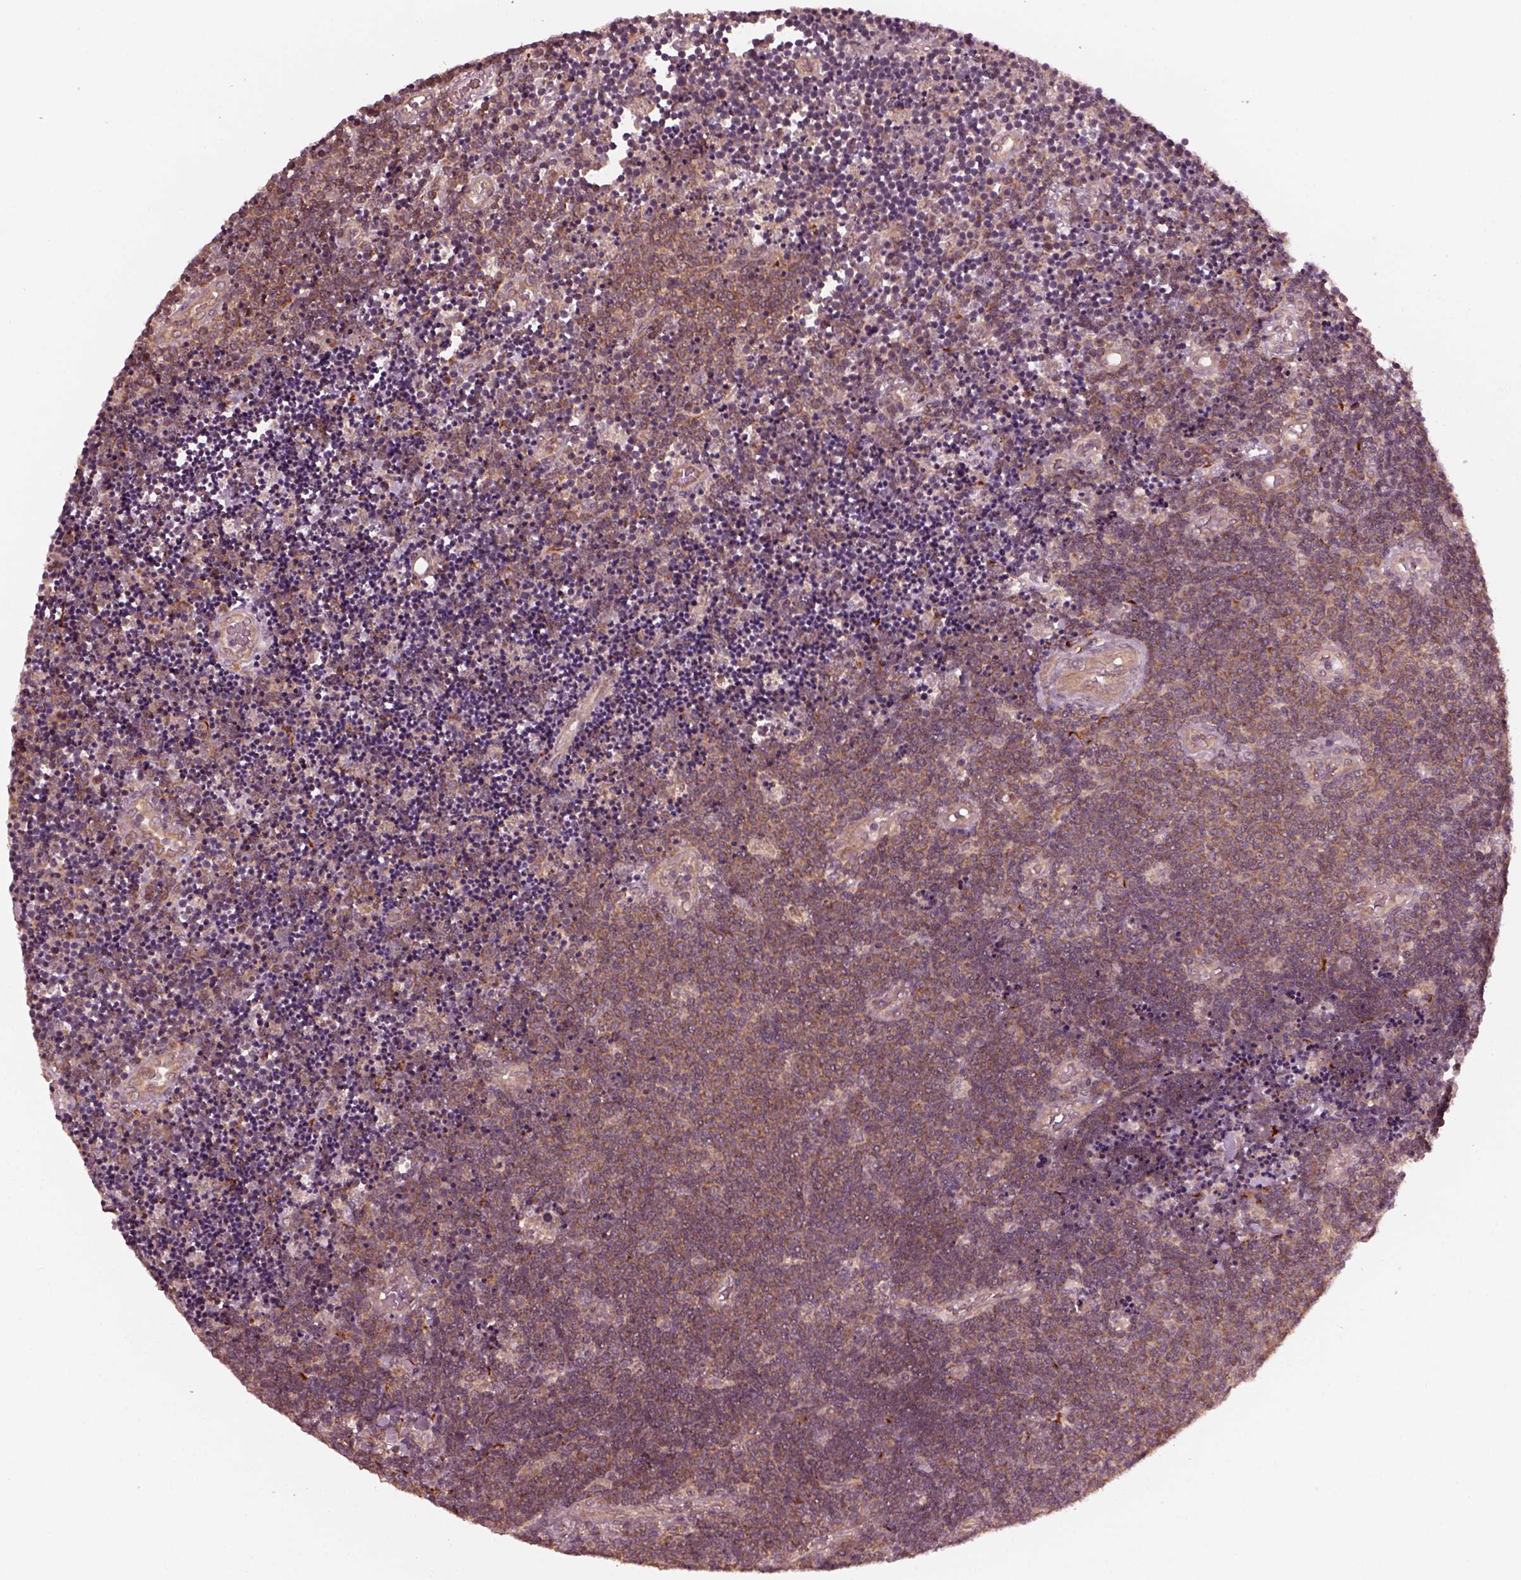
{"staining": {"intensity": "moderate", "quantity": "<25%", "location": "cytoplasmic/membranous"}, "tissue": "lymphoma", "cell_type": "Tumor cells", "image_type": "cancer", "snomed": [{"axis": "morphology", "description": "Malignant lymphoma, non-Hodgkin's type, Low grade"}, {"axis": "topography", "description": "Brain"}], "caption": "DAB (3,3'-diaminobenzidine) immunohistochemical staining of lymphoma displays moderate cytoplasmic/membranous protein expression in about <25% of tumor cells.", "gene": "FAF2", "patient": {"sex": "female", "age": 66}}